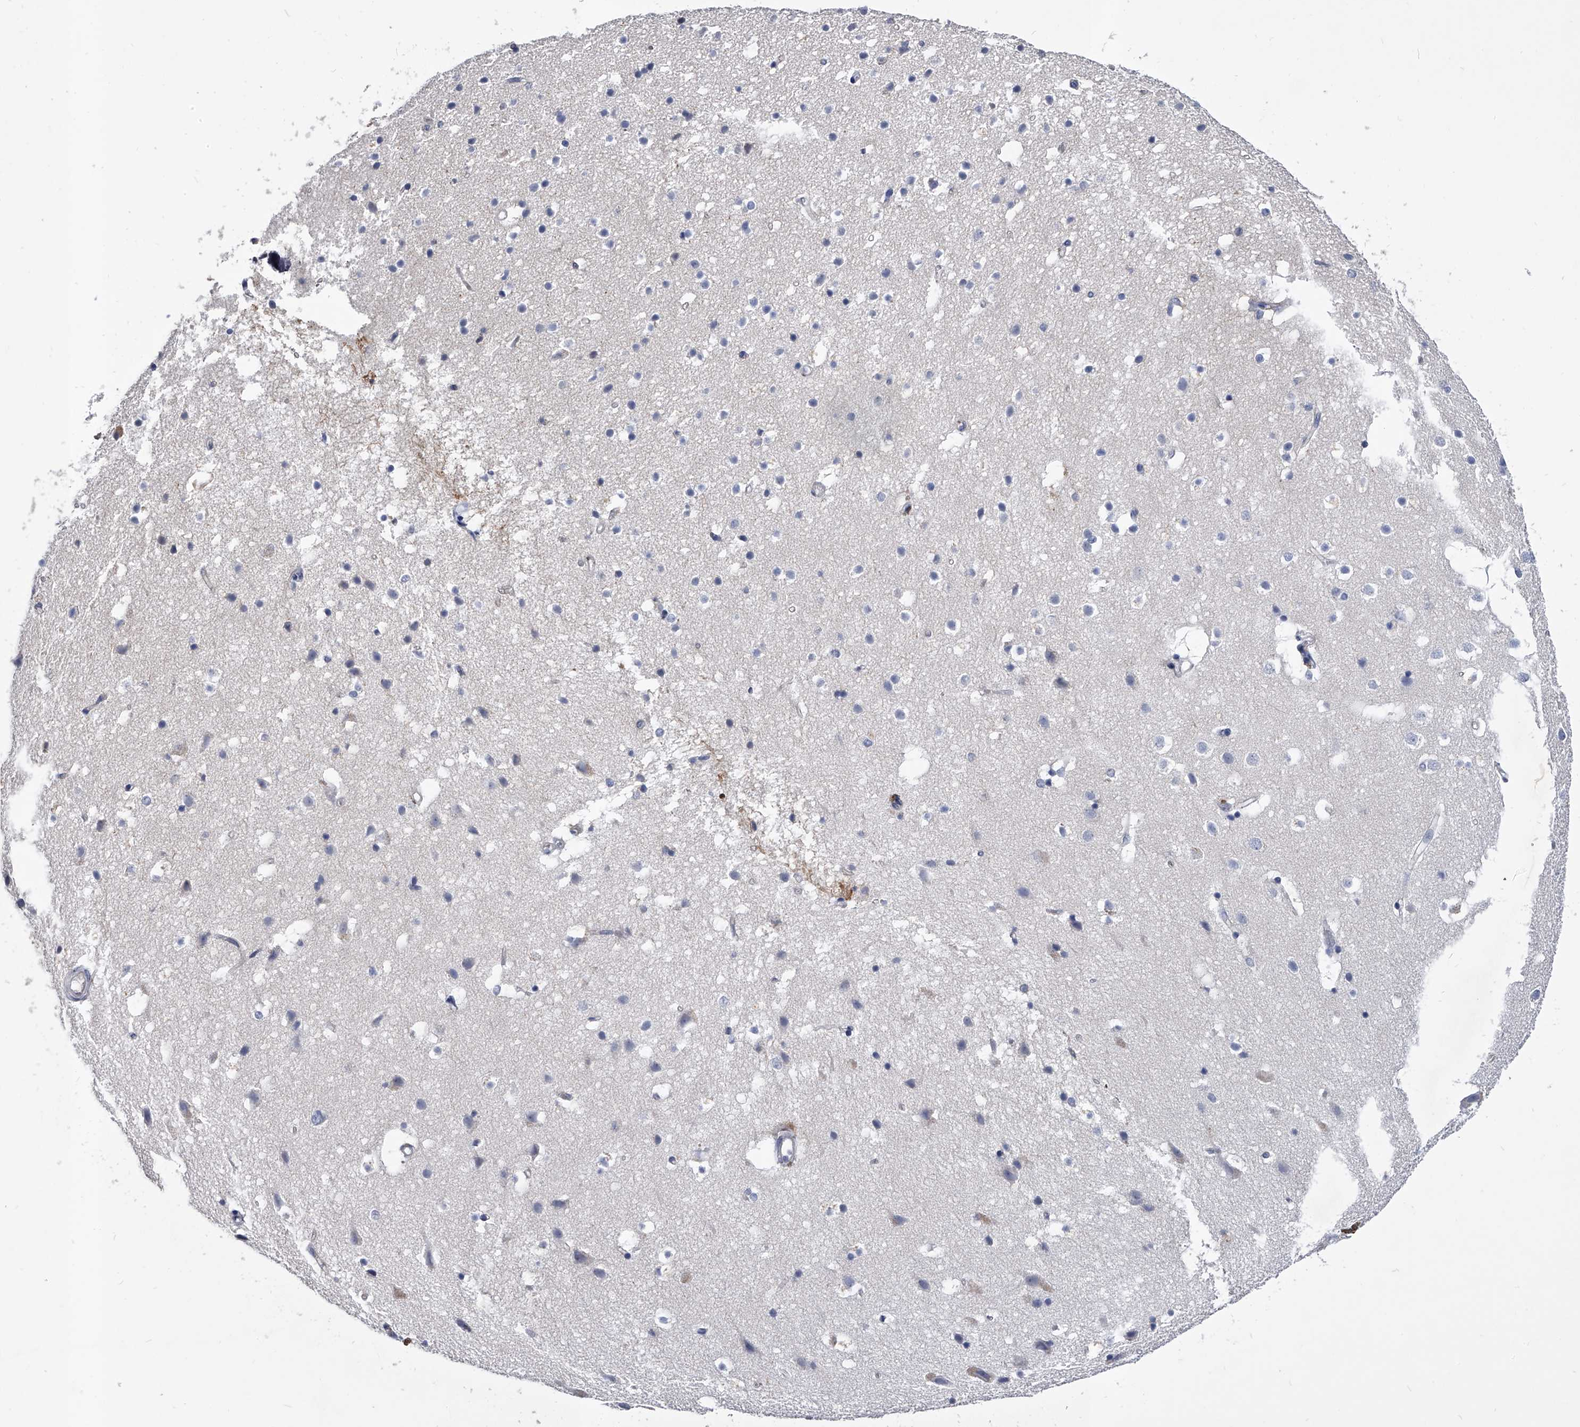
{"staining": {"intensity": "weak", "quantity": "<25%", "location": "cytoplasmic/membranous"}, "tissue": "cerebral cortex", "cell_type": "Endothelial cells", "image_type": "normal", "snomed": [{"axis": "morphology", "description": "Normal tissue, NOS"}, {"axis": "topography", "description": "Cerebral cortex"}], "caption": "This micrograph is of normal cerebral cortex stained with IHC to label a protein in brown with the nuclei are counter-stained blue. There is no expression in endothelial cells.", "gene": "EFCAB7", "patient": {"sex": "male", "age": 54}}